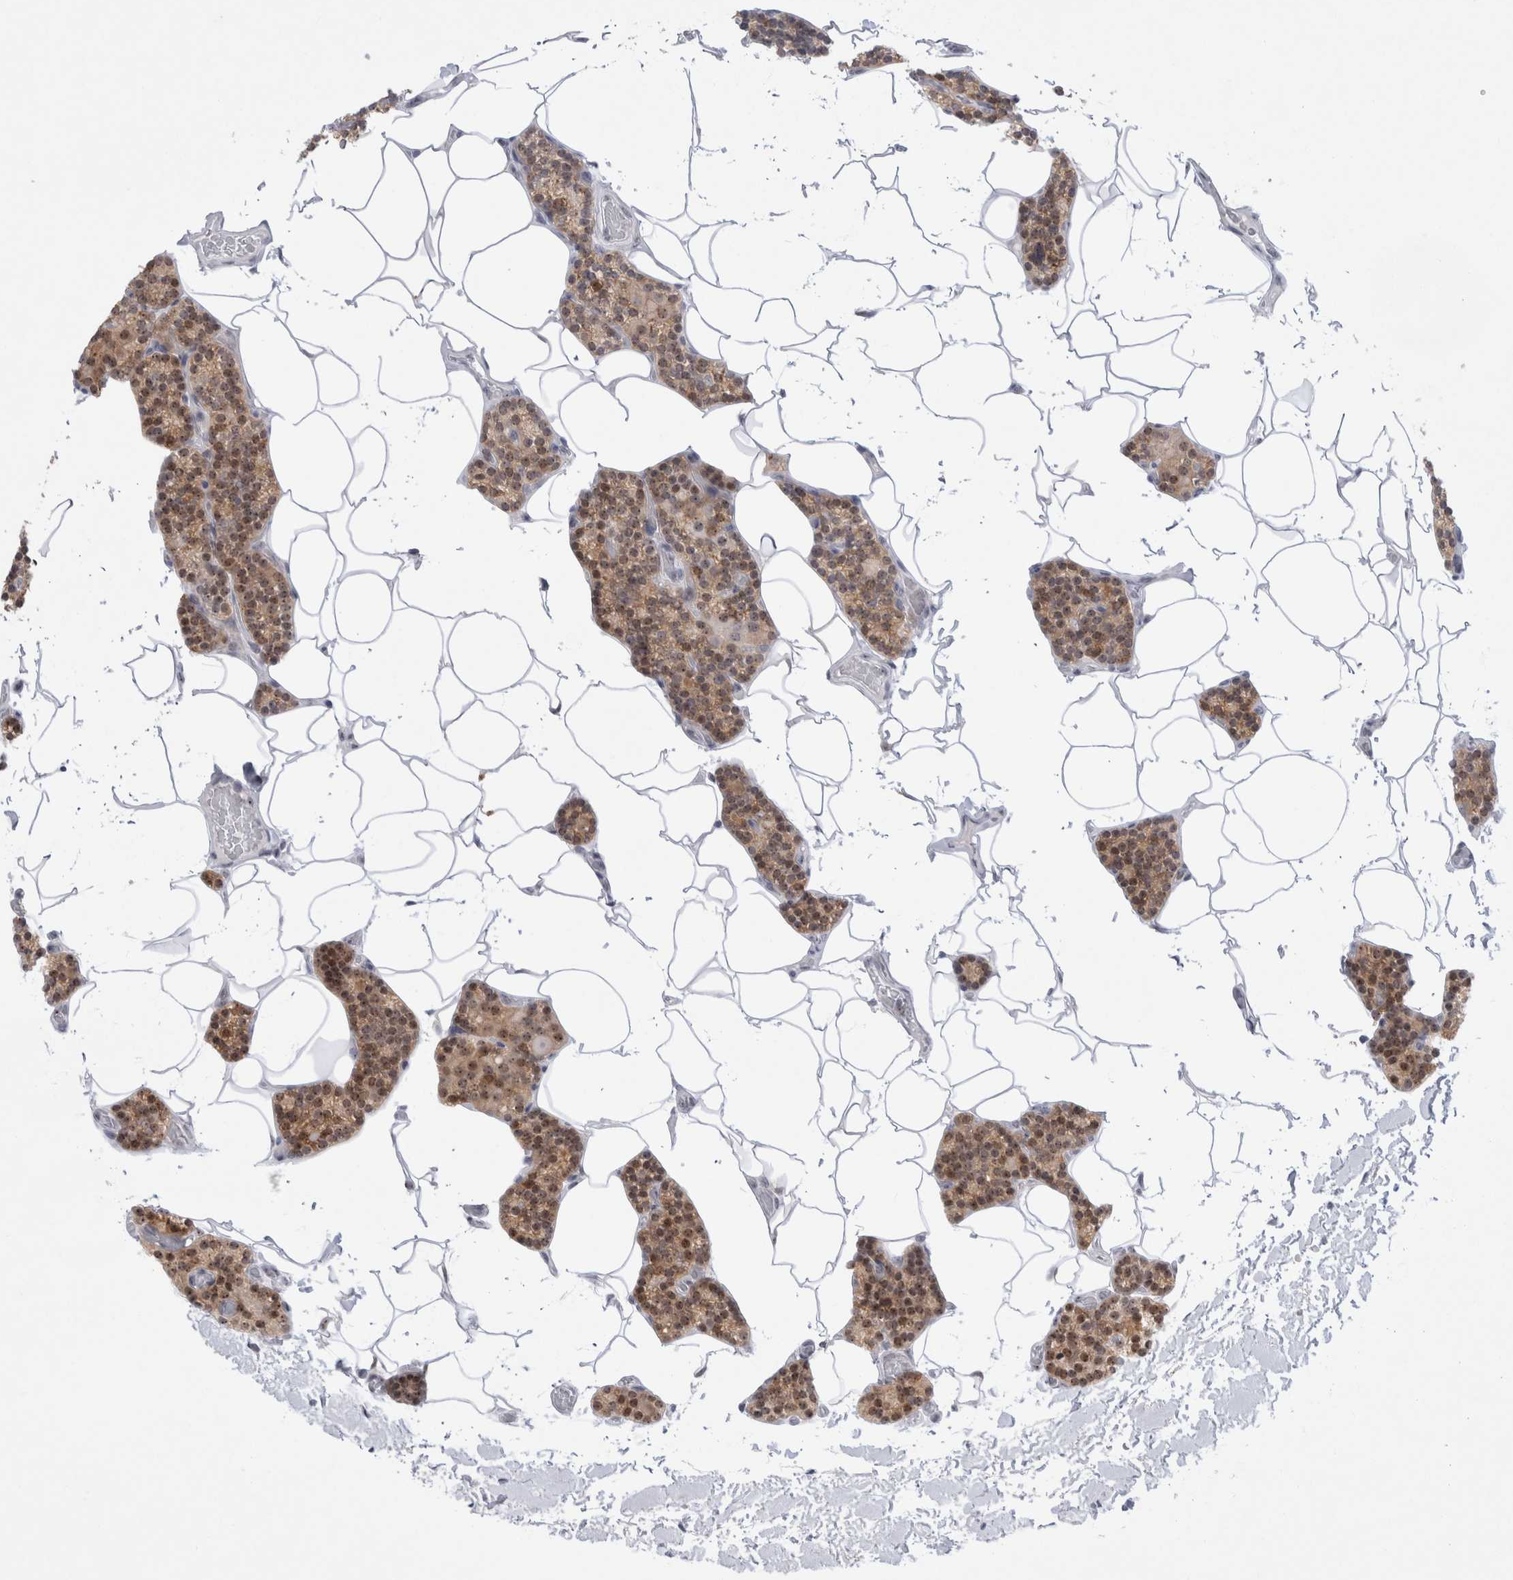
{"staining": {"intensity": "moderate", "quantity": "25%-75%", "location": "cytoplasmic/membranous,nuclear"}, "tissue": "parathyroid gland", "cell_type": "Glandular cells", "image_type": "normal", "snomed": [{"axis": "morphology", "description": "Normal tissue, NOS"}, {"axis": "topography", "description": "Parathyroid gland"}], "caption": "Benign parathyroid gland exhibits moderate cytoplasmic/membranous,nuclear expression in approximately 25%-75% of glandular cells (DAB IHC with brightfield microscopy, high magnification)..", "gene": "CERS5", "patient": {"sex": "male", "age": 52}}